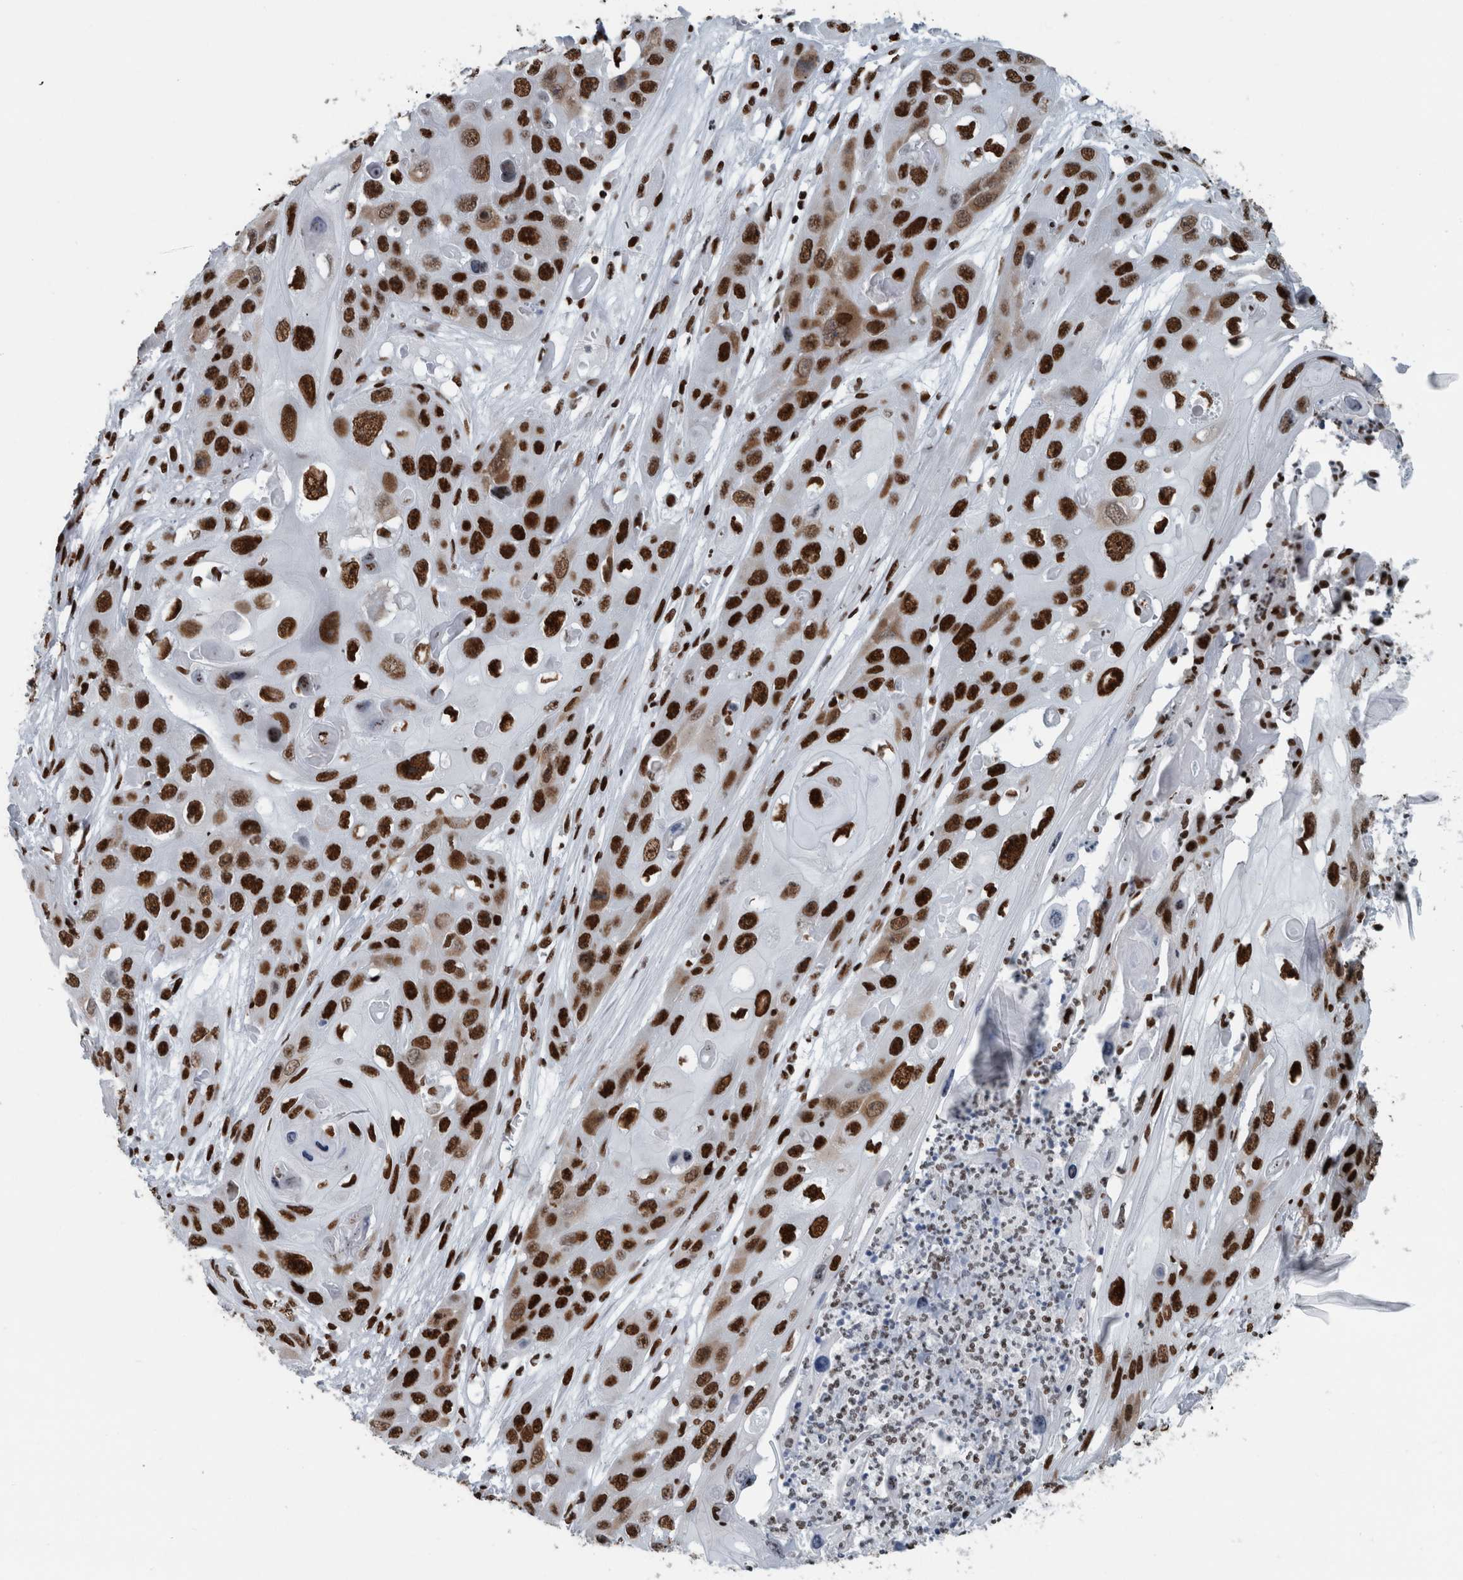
{"staining": {"intensity": "strong", "quantity": ">75%", "location": "nuclear"}, "tissue": "skin cancer", "cell_type": "Tumor cells", "image_type": "cancer", "snomed": [{"axis": "morphology", "description": "Squamous cell carcinoma, NOS"}, {"axis": "topography", "description": "Skin"}], "caption": "Strong nuclear positivity is appreciated in about >75% of tumor cells in skin squamous cell carcinoma.", "gene": "DNMT3A", "patient": {"sex": "male", "age": 55}}